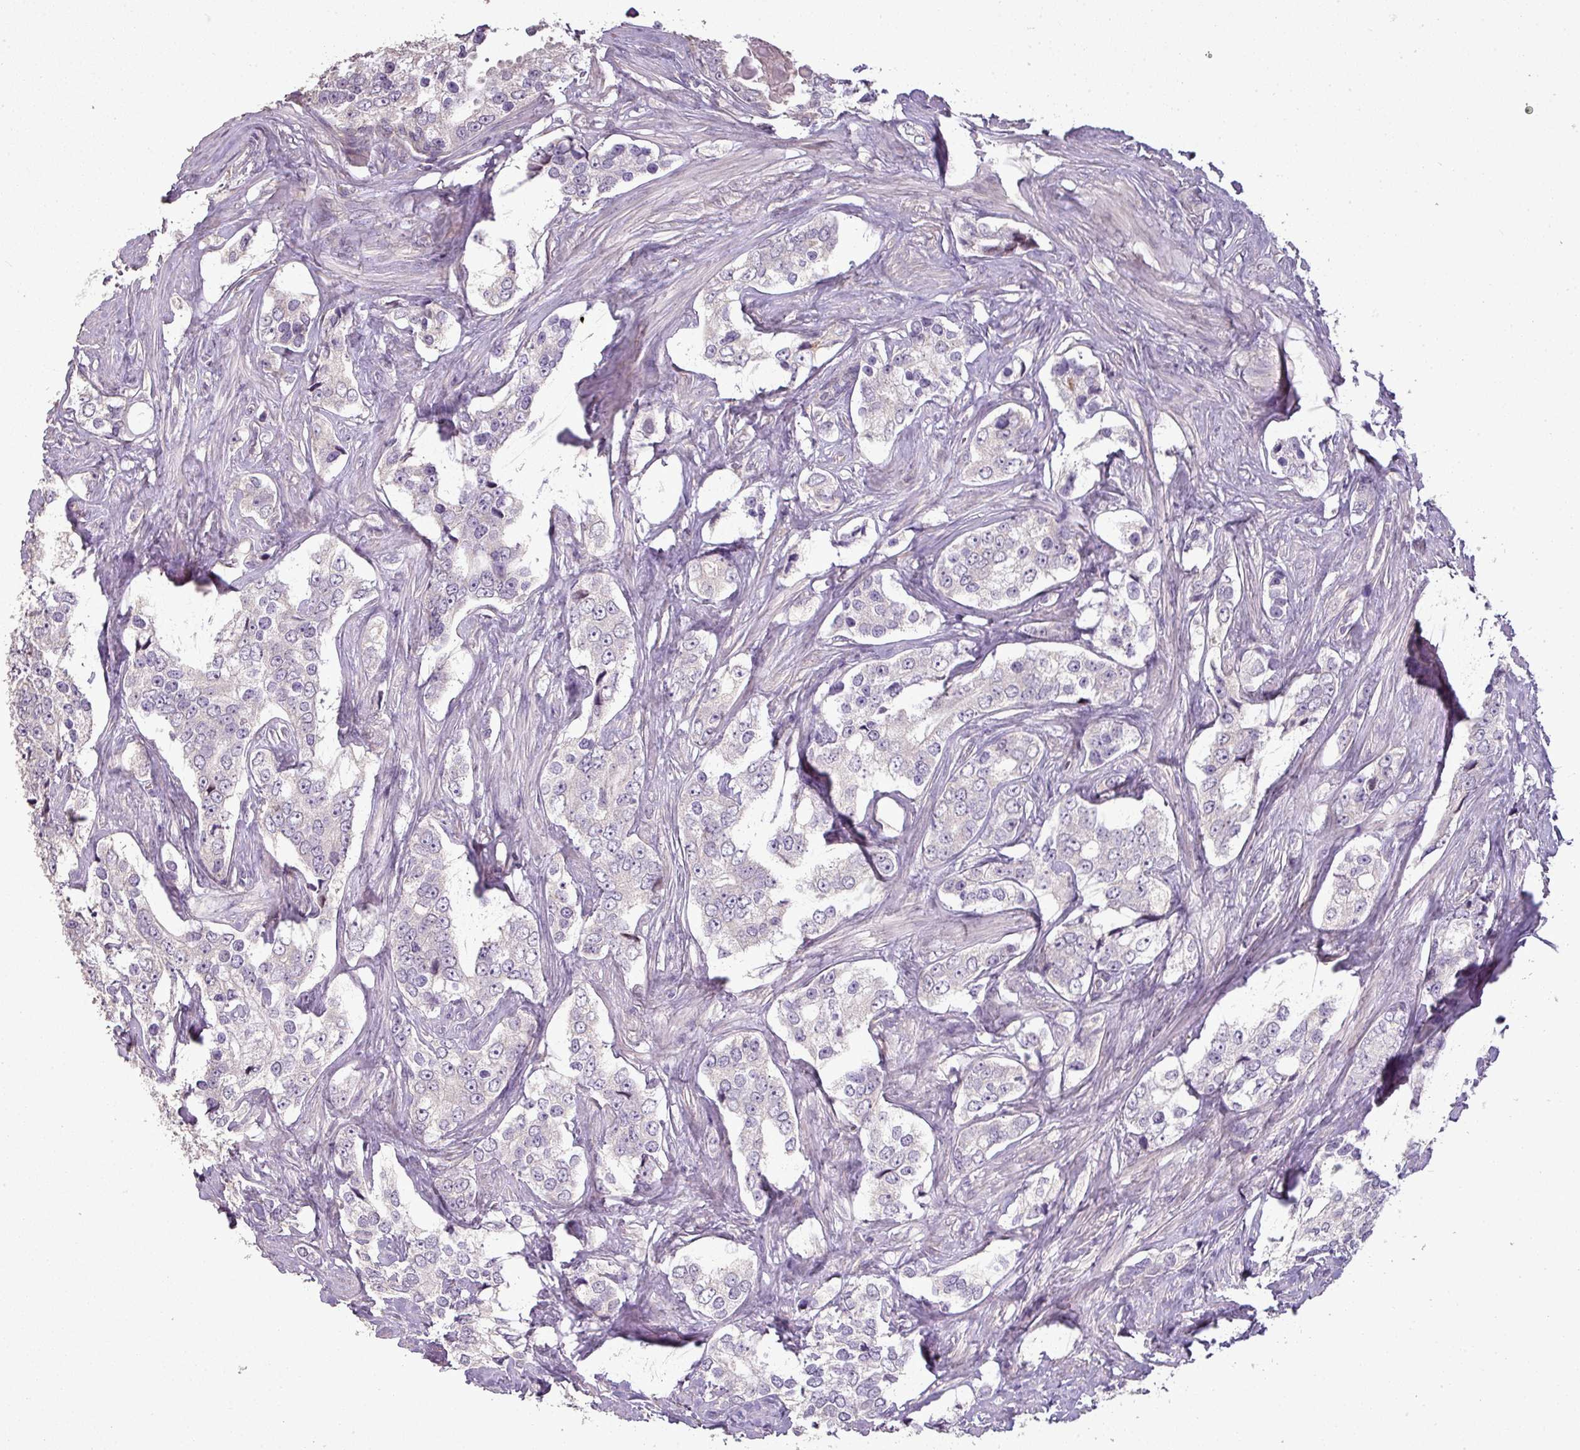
{"staining": {"intensity": "negative", "quantity": "none", "location": "none"}, "tissue": "prostate cancer", "cell_type": "Tumor cells", "image_type": "cancer", "snomed": [{"axis": "morphology", "description": "Adenocarcinoma, High grade"}, {"axis": "topography", "description": "Prostate"}], "caption": "A high-resolution histopathology image shows immunohistochemistry staining of high-grade adenocarcinoma (prostate), which displays no significant staining in tumor cells.", "gene": "LY9", "patient": {"sex": "male", "age": 66}}